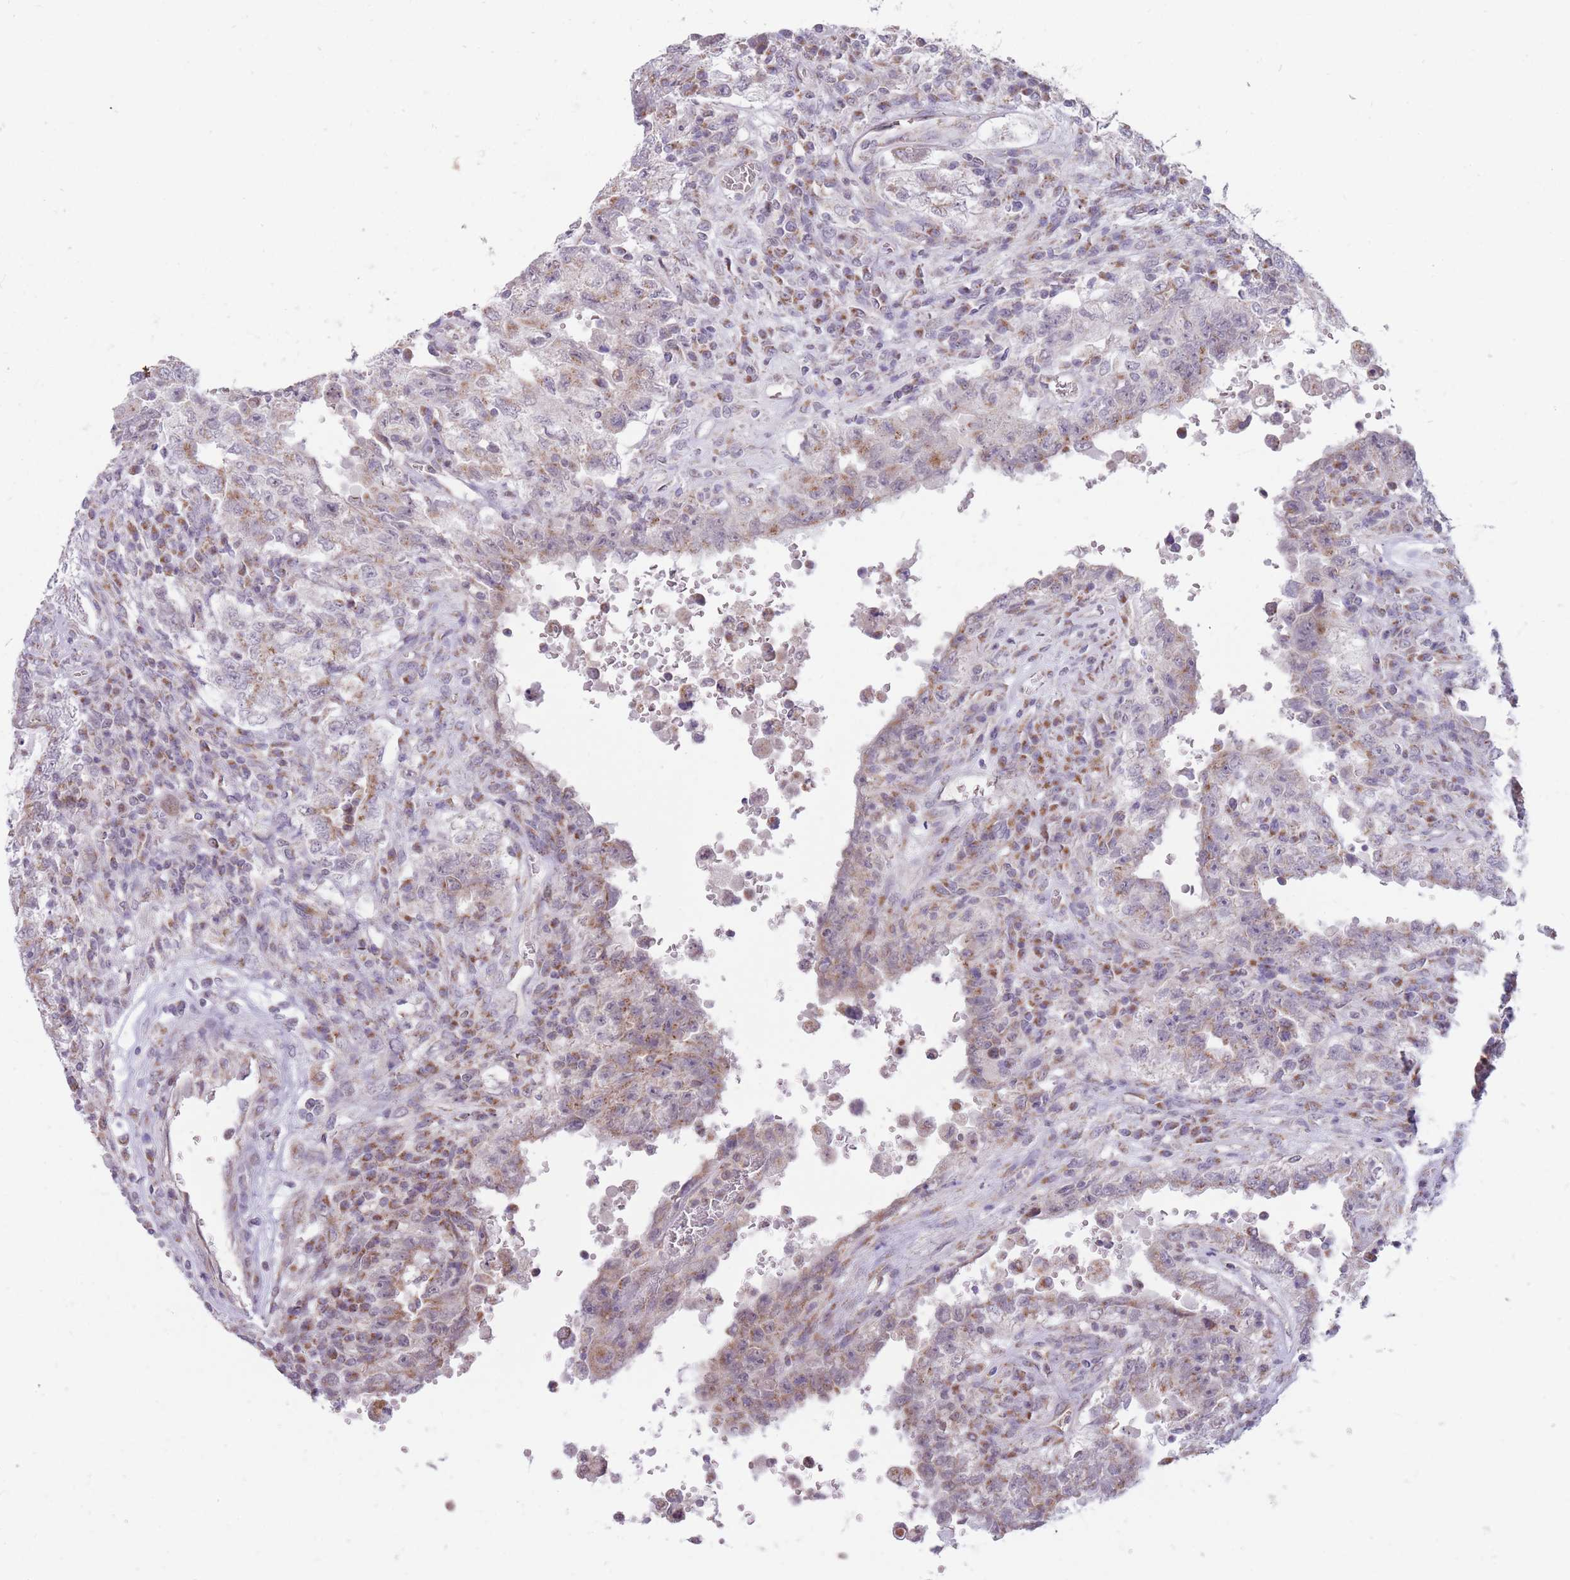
{"staining": {"intensity": "weak", "quantity": "25%-75%", "location": "cytoplasmic/membranous"}, "tissue": "testis cancer", "cell_type": "Tumor cells", "image_type": "cancer", "snomed": [{"axis": "morphology", "description": "Carcinoma, Embryonal, NOS"}, {"axis": "topography", "description": "Testis"}], "caption": "The histopathology image demonstrates immunohistochemical staining of embryonal carcinoma (testis). There is weak cytoplasmic/membranous positivity is identified in about 25%-75% of tumor cells. (DAB (3,3'-diaminobenzidine) IHC with brightfield microscopy, high magnification).", "gene": "NELL1", "patient": {"sex": "male", "age": 26}}